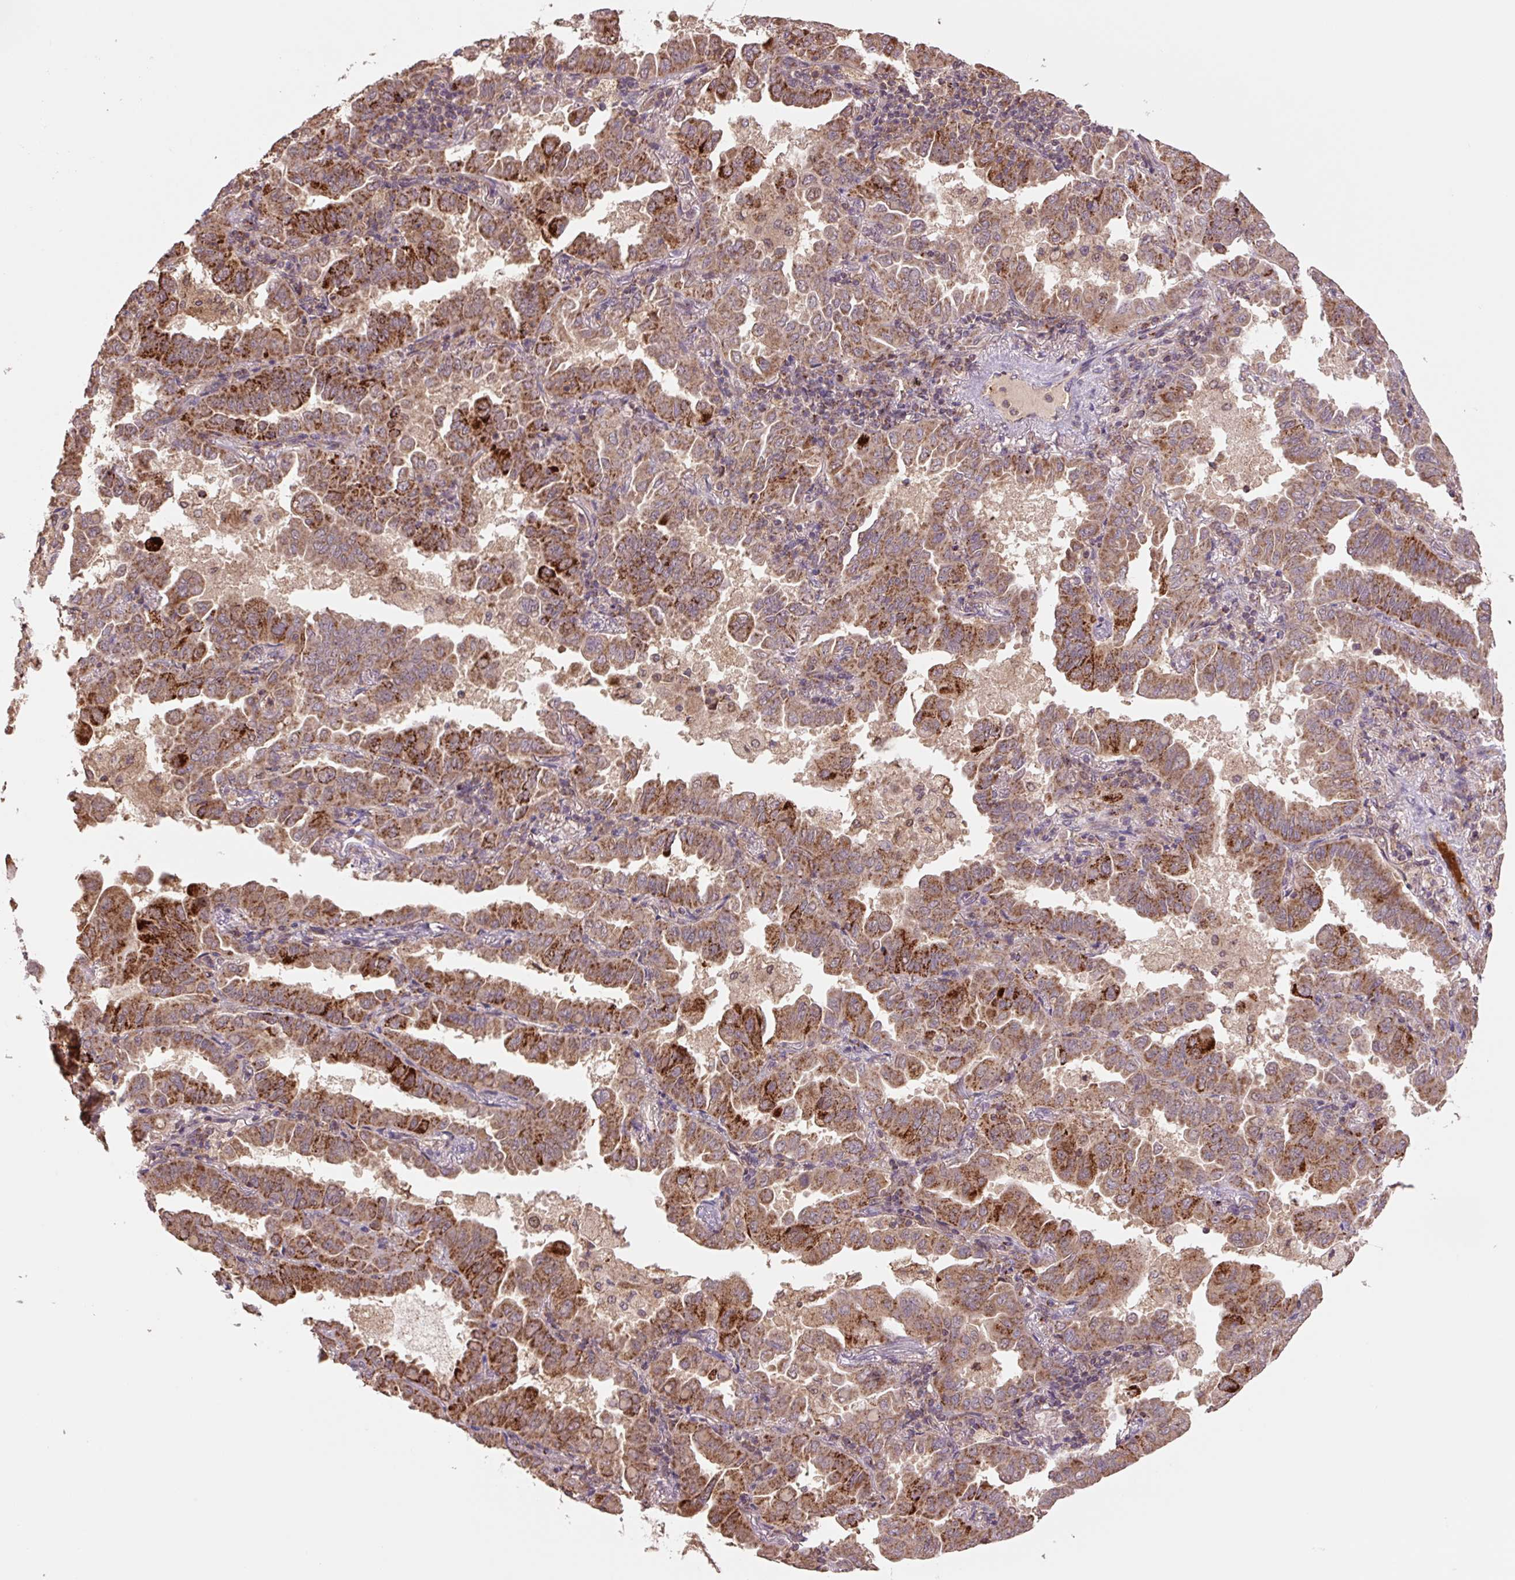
{"staining": {"intensity": "strong", "quantity": "25%-75%", "location": "cytoplasmic/membranous"}, "tissue": "lung cancer", "cell_type": "Tumor cells", "image_type": "cancer", "snomed": [{"axis": "morphology", "description": "Adenocarcinoma, NOS"}, {"axis": "topography", "description": "Lung"}], "caption": "This is a photomicrograph of IHC staining of lung cancer, which shows strong positivity in the cytoplasmic/membranous of tumor cells.", "gene": "TMEM160", "patient": {"sex": "male", "age": 64}}